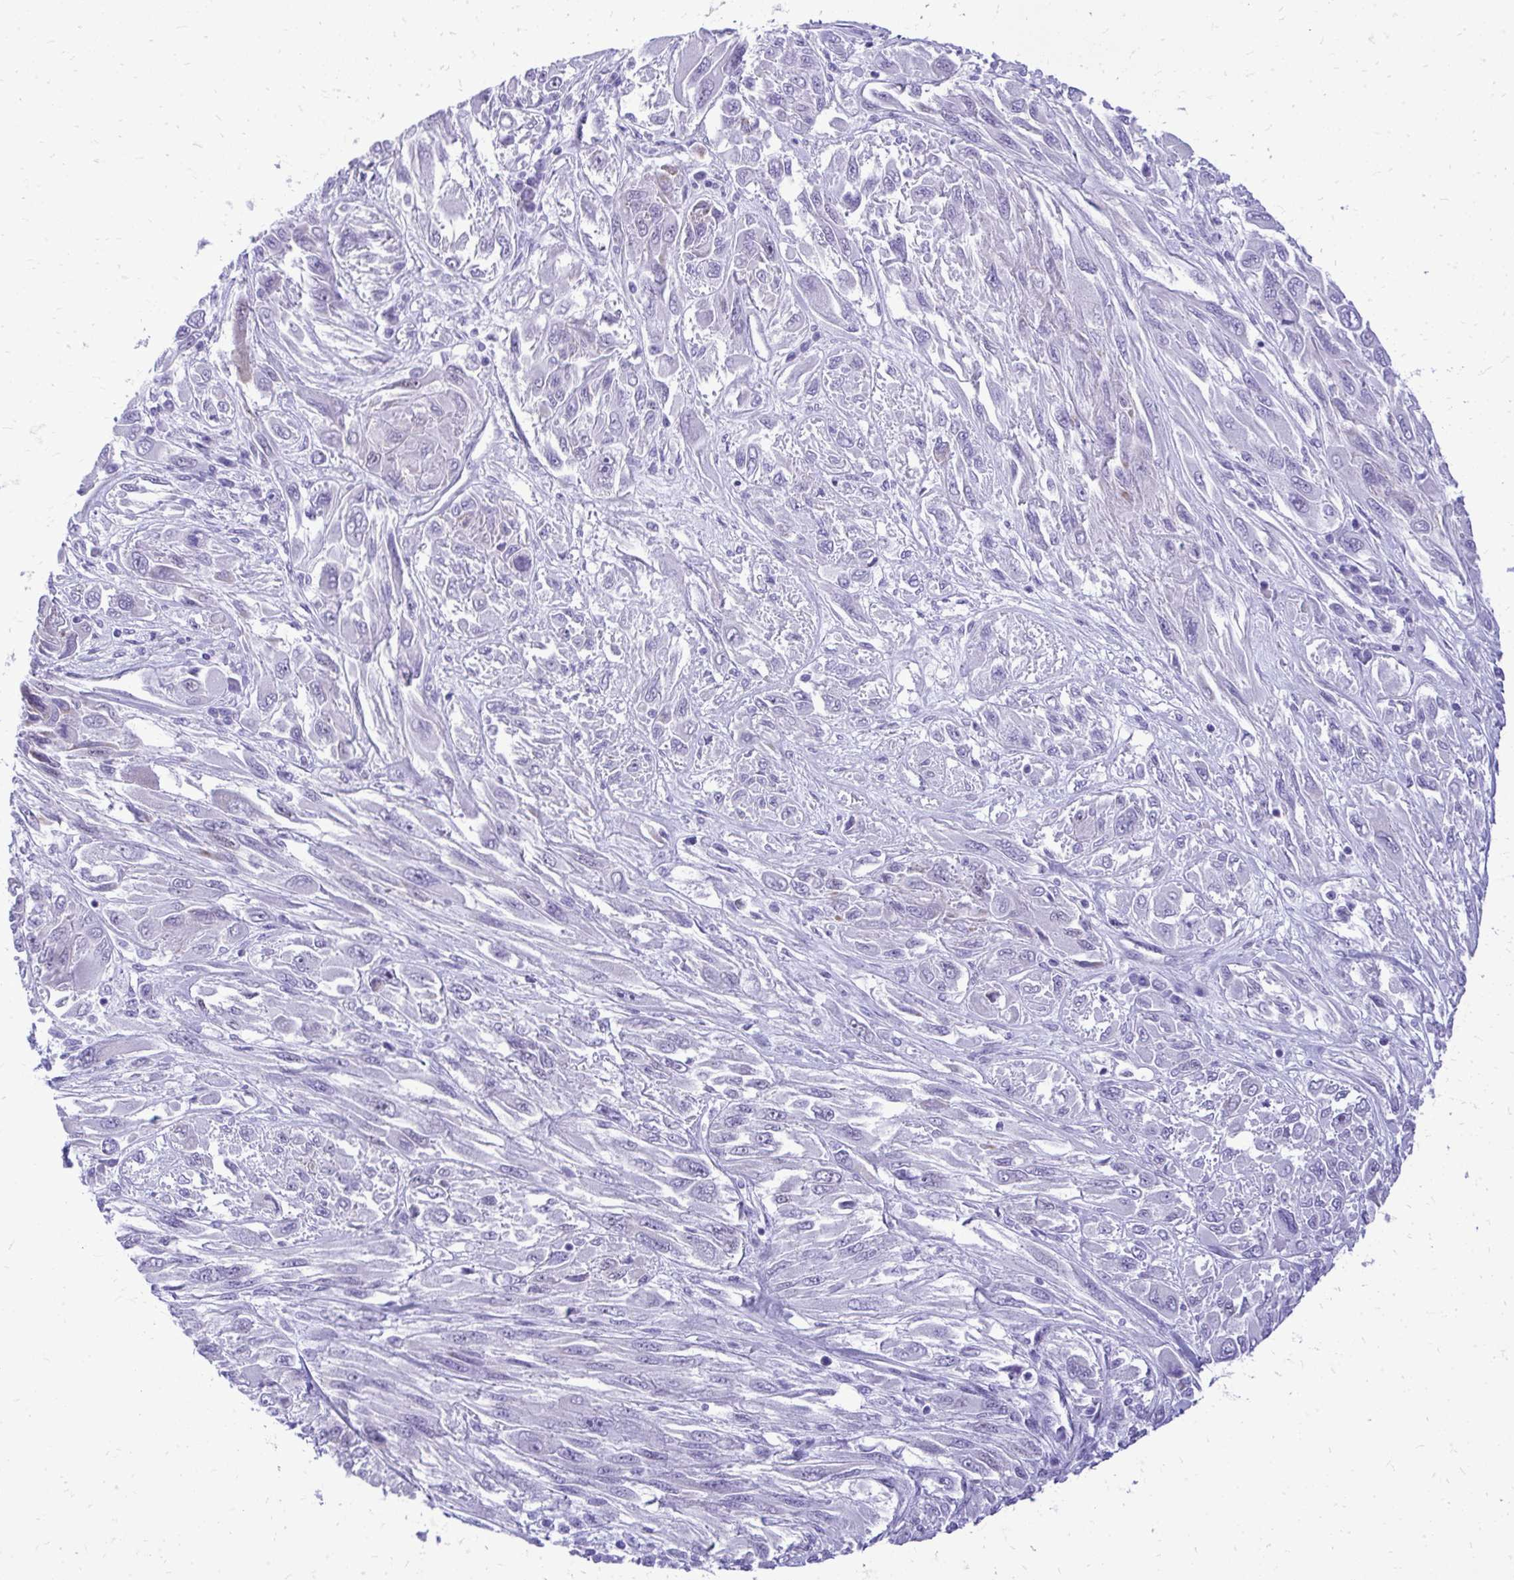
{"staining": {"intensity": "negative", "quantity": "none", "location": "none"}, "tissue": "melanoma", "cell_type": "Tumor cells", "image_type": "cancer", "snomed": [{"axis": "morphology", "description": "Malignant melanoma, NOS"}, {"axis": "topography", "description": "Skin"}], "caption": "A micrograph of malignant melanoma stained for a protein displays no brown staining in tumor cells.", "gene": "RALYL", "patient": {"sex": "female", "age": 91}}